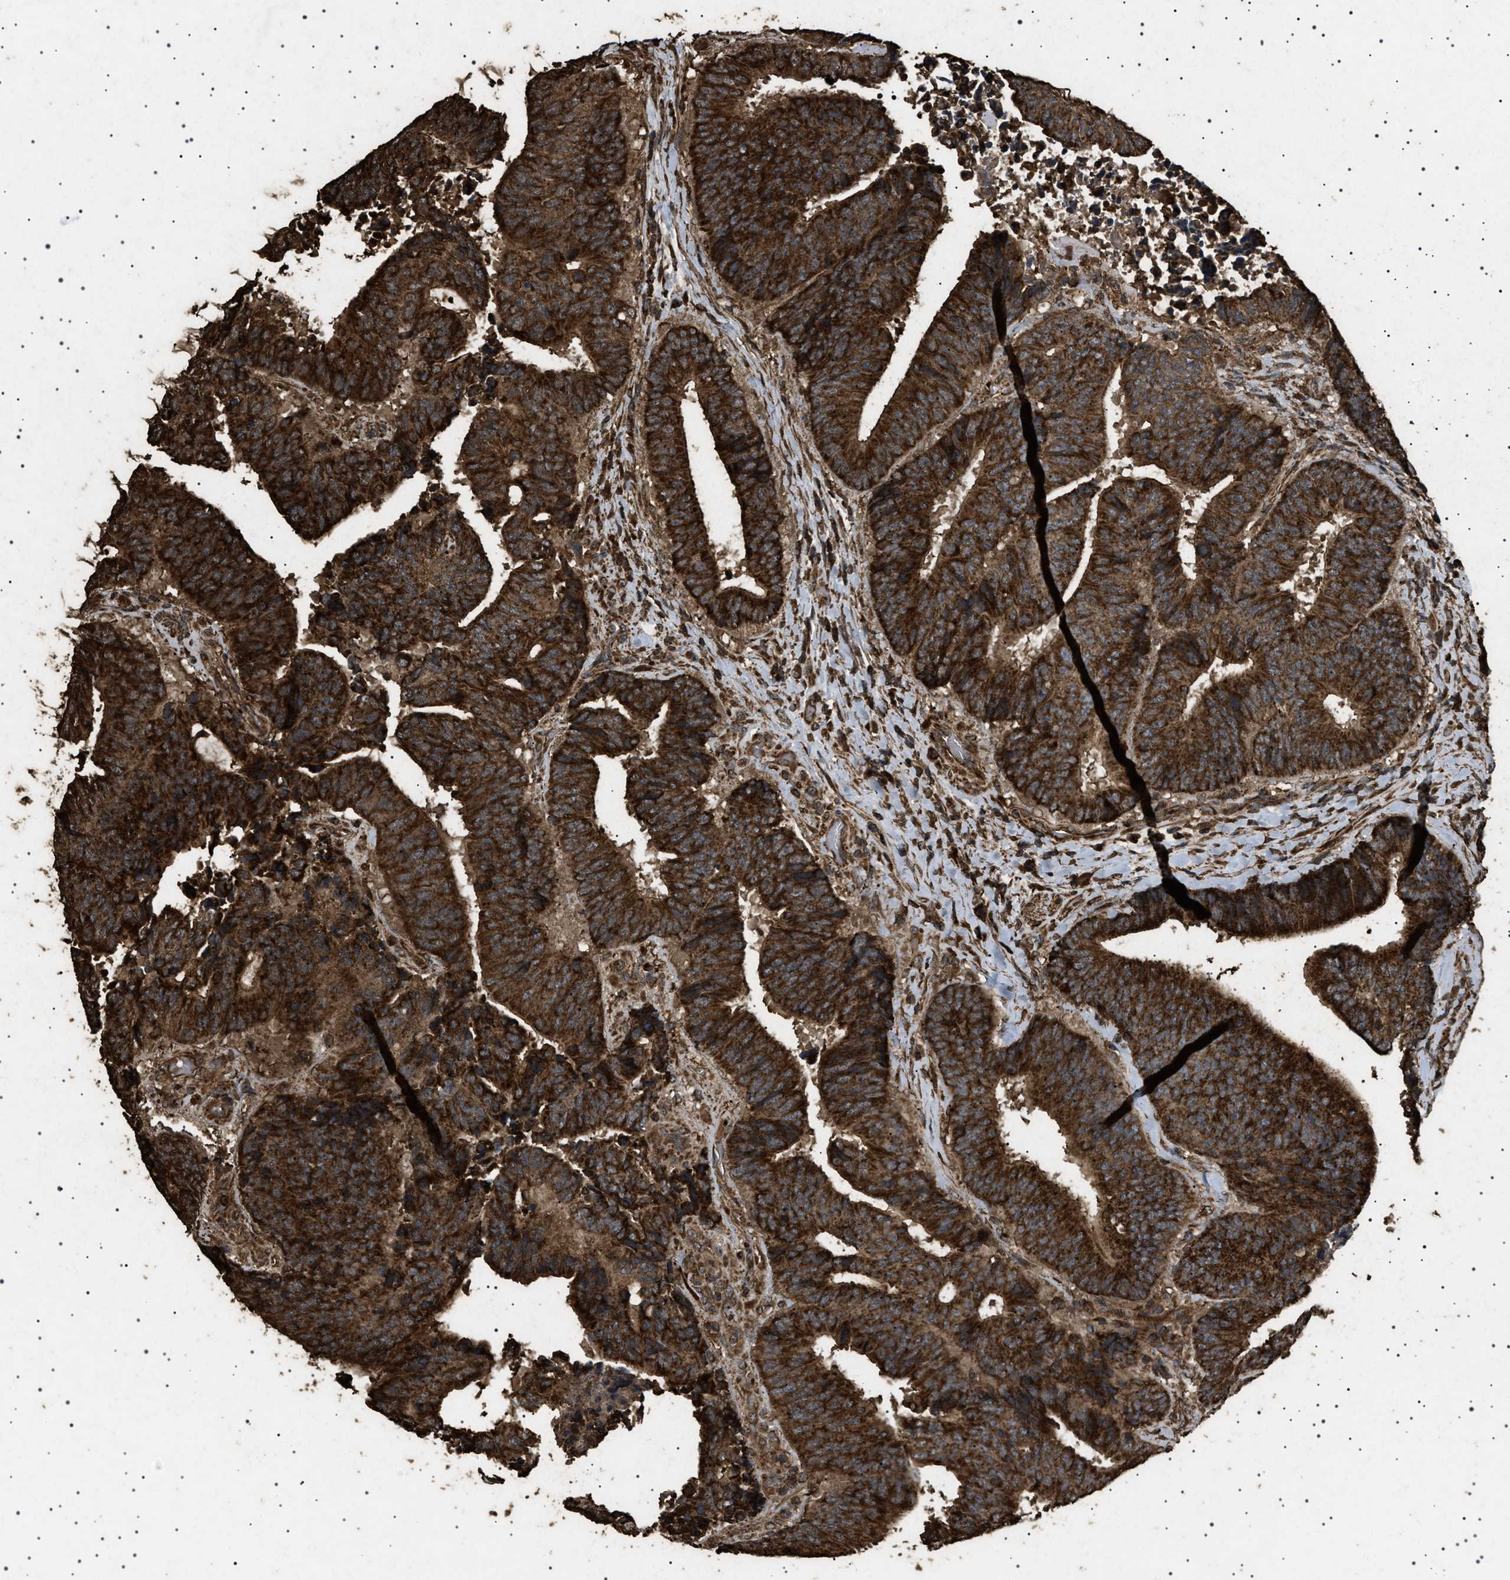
{"staining": {"intensity": "strong", "quantity": ">75%", "location": "cytoplasmic/membranous"}, "tissue": "colorectal cancer", "cell_type": "Tumor cells", "image_type": "cancer", "snomed": [{"axis": "morphology", "description": "Adenocarcinoma, NOS"}, {"axis": "topography", "description": "Rectum"}], "caption": "IHC staining of colorectal cancer, which exhibits high levels of strong cytoplasmic/membranous expression in about >75% of tumor cells indicating strong cytoplasmic/membranous protein positivity. The staining was performed using DAB (3,3'-diaminobenzidine) (brown) for protein detection and nuclei were counterstained in hematoxylin (blue).", "gene": "CYRIA", "patient": {"sex": "male", "age": 72}}